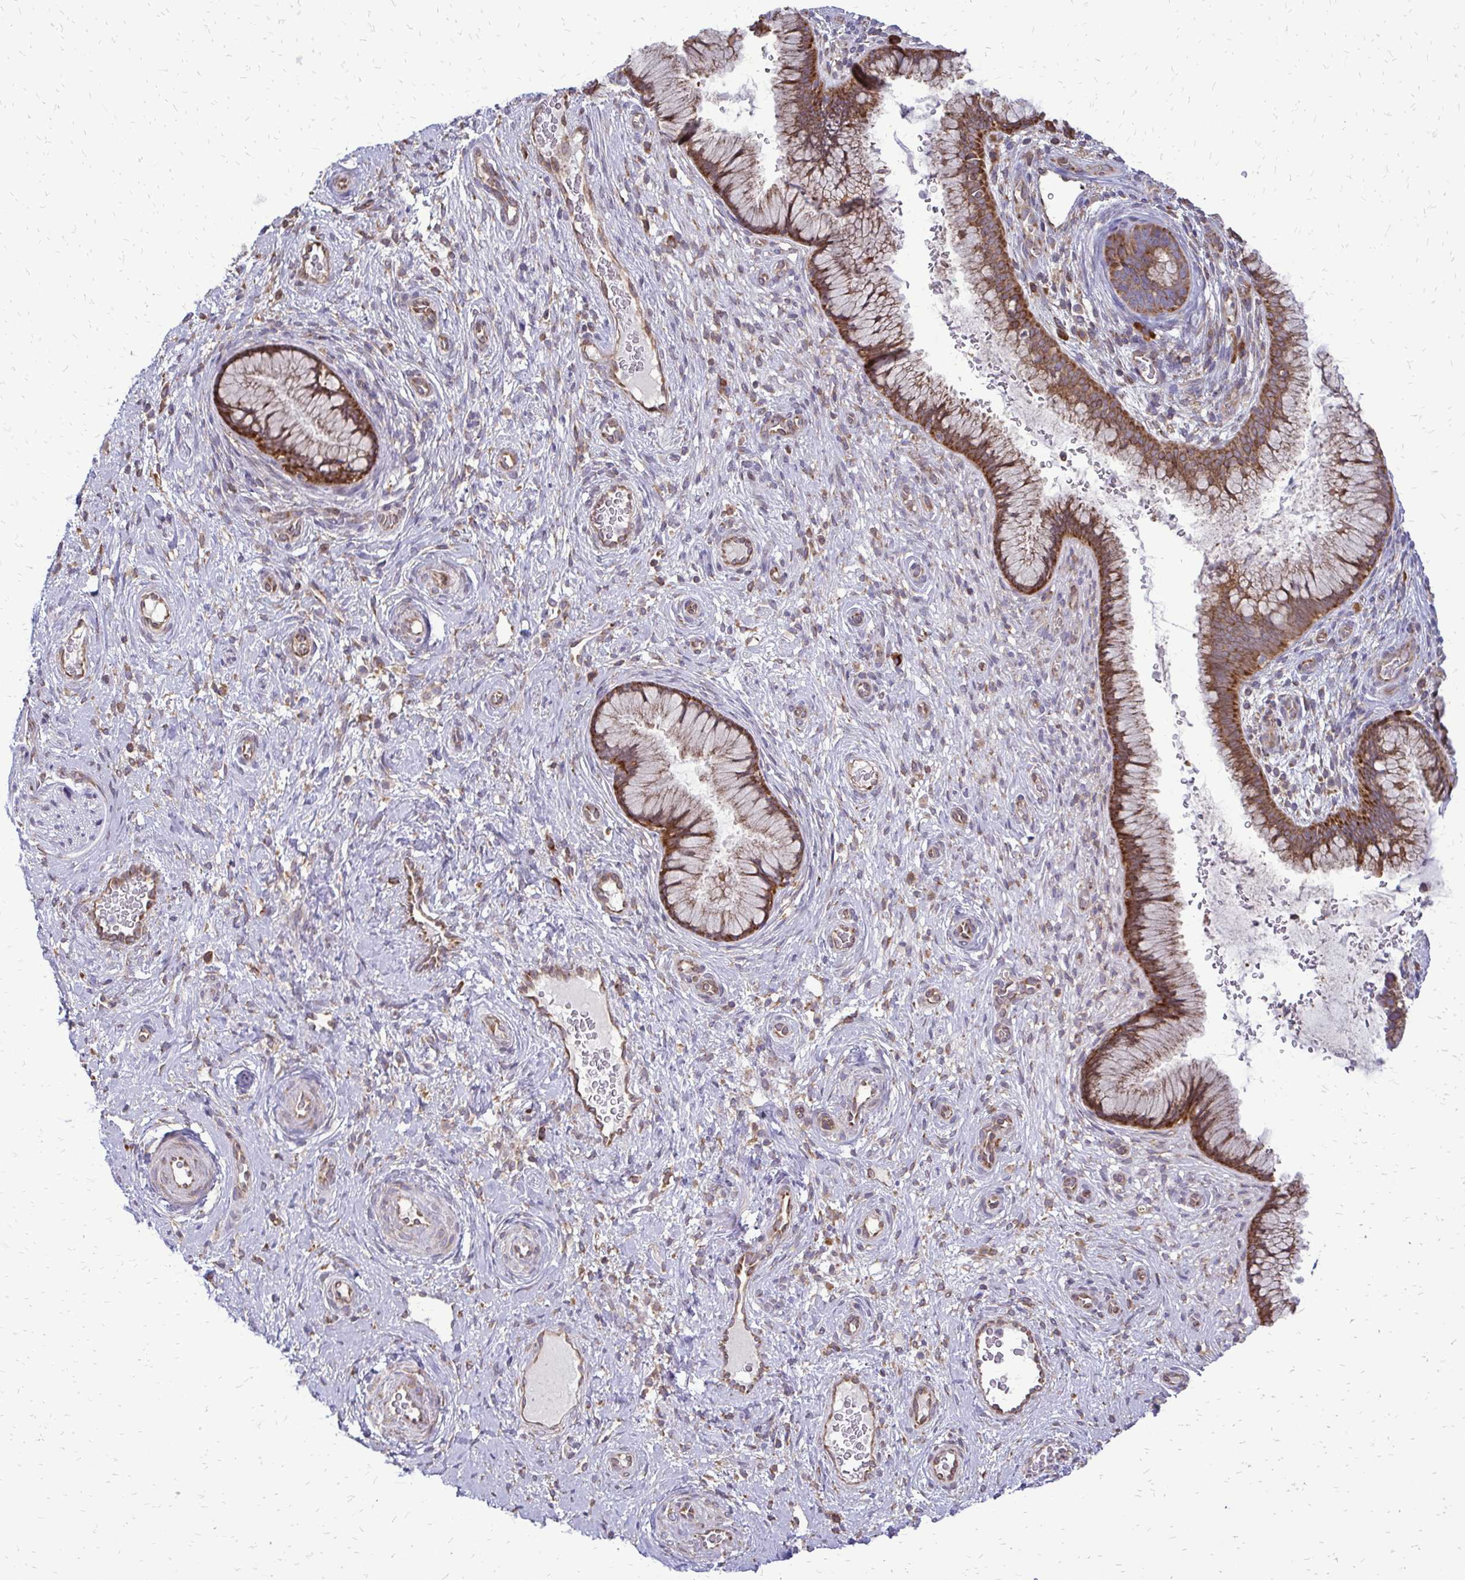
{"staining": {"intensity": "strong", "quantity": ">75%", "location": "cytoplasmic/membranous"}, "tissue": "cervix", "cell_type": "Glandular cells", "image_type": "normal", "snomed": [{"axis": "morphology", "description": "Normal tissue, NOS"}, {"axis": "topography", "description": "Cervix"}], "caption": "Normal cervix displays strong cytoplasmic/membranous expression in about >75% of glandular cells.", "gene": "RPS3", "patient": {"sex": "female", "age": 34}}